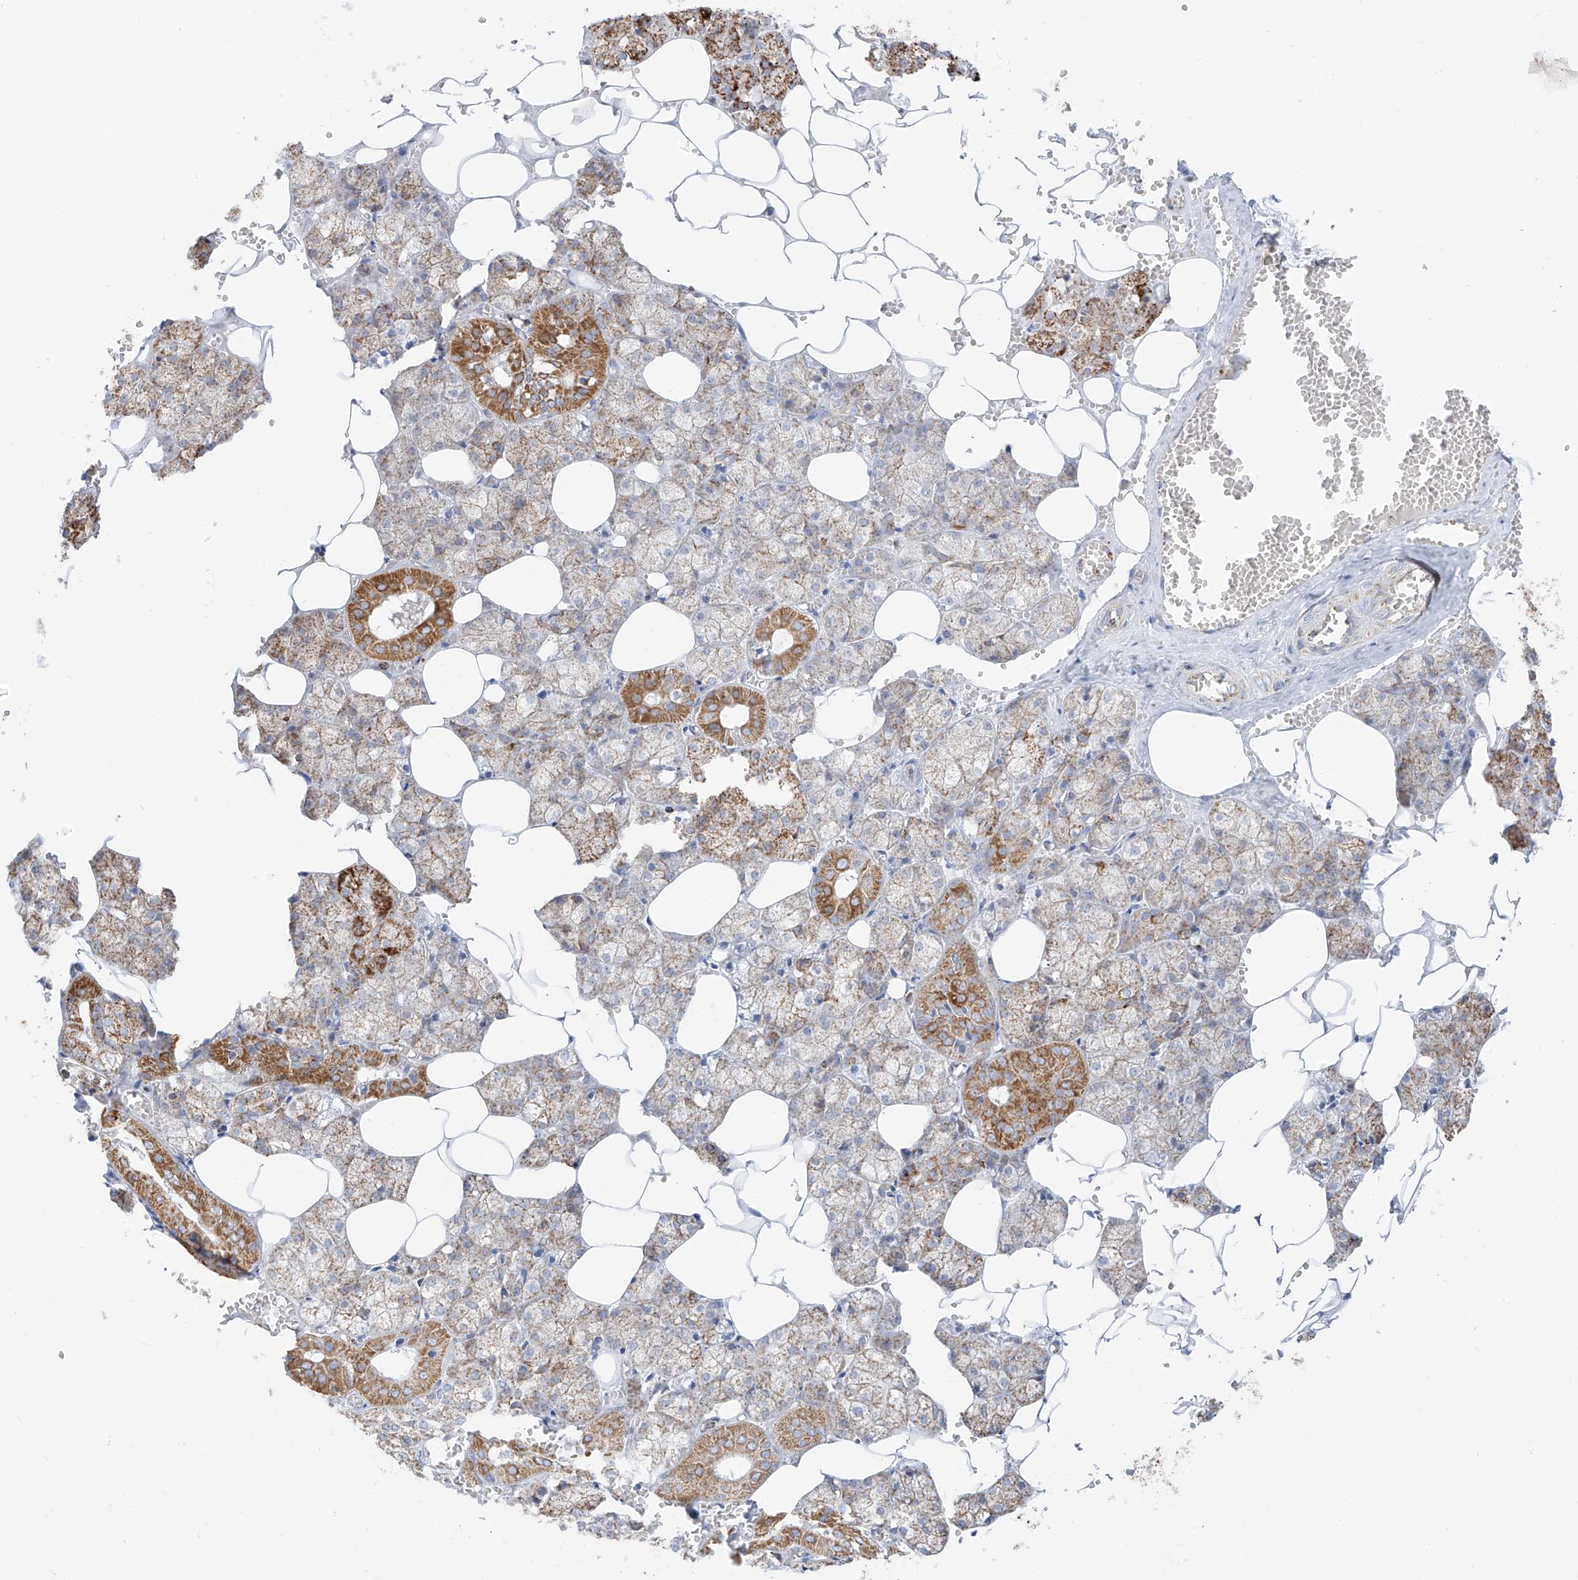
{"staining": {"intensity": "moderate", "quantity": "25%-75%", "location": "cytoplasmic/membranous"}, "tissue": "salivary gland", "cell_type": "Glandular cells", "image_type": "normal", "snomed": [{"axis": "morphology", "description": "Normal tissue, NOS"}, {"axis": "topography", "description": "Salivary gland"}], "caption": "Protein staining demonstrates moderate cytoplasmic/membranous expression in about 25%-75% of glandular cells in unremarkable salivary gland. Nuclei are stained in blue.", "gene": "ETHE1", "patient": {"sex": "male", "age": 62}}